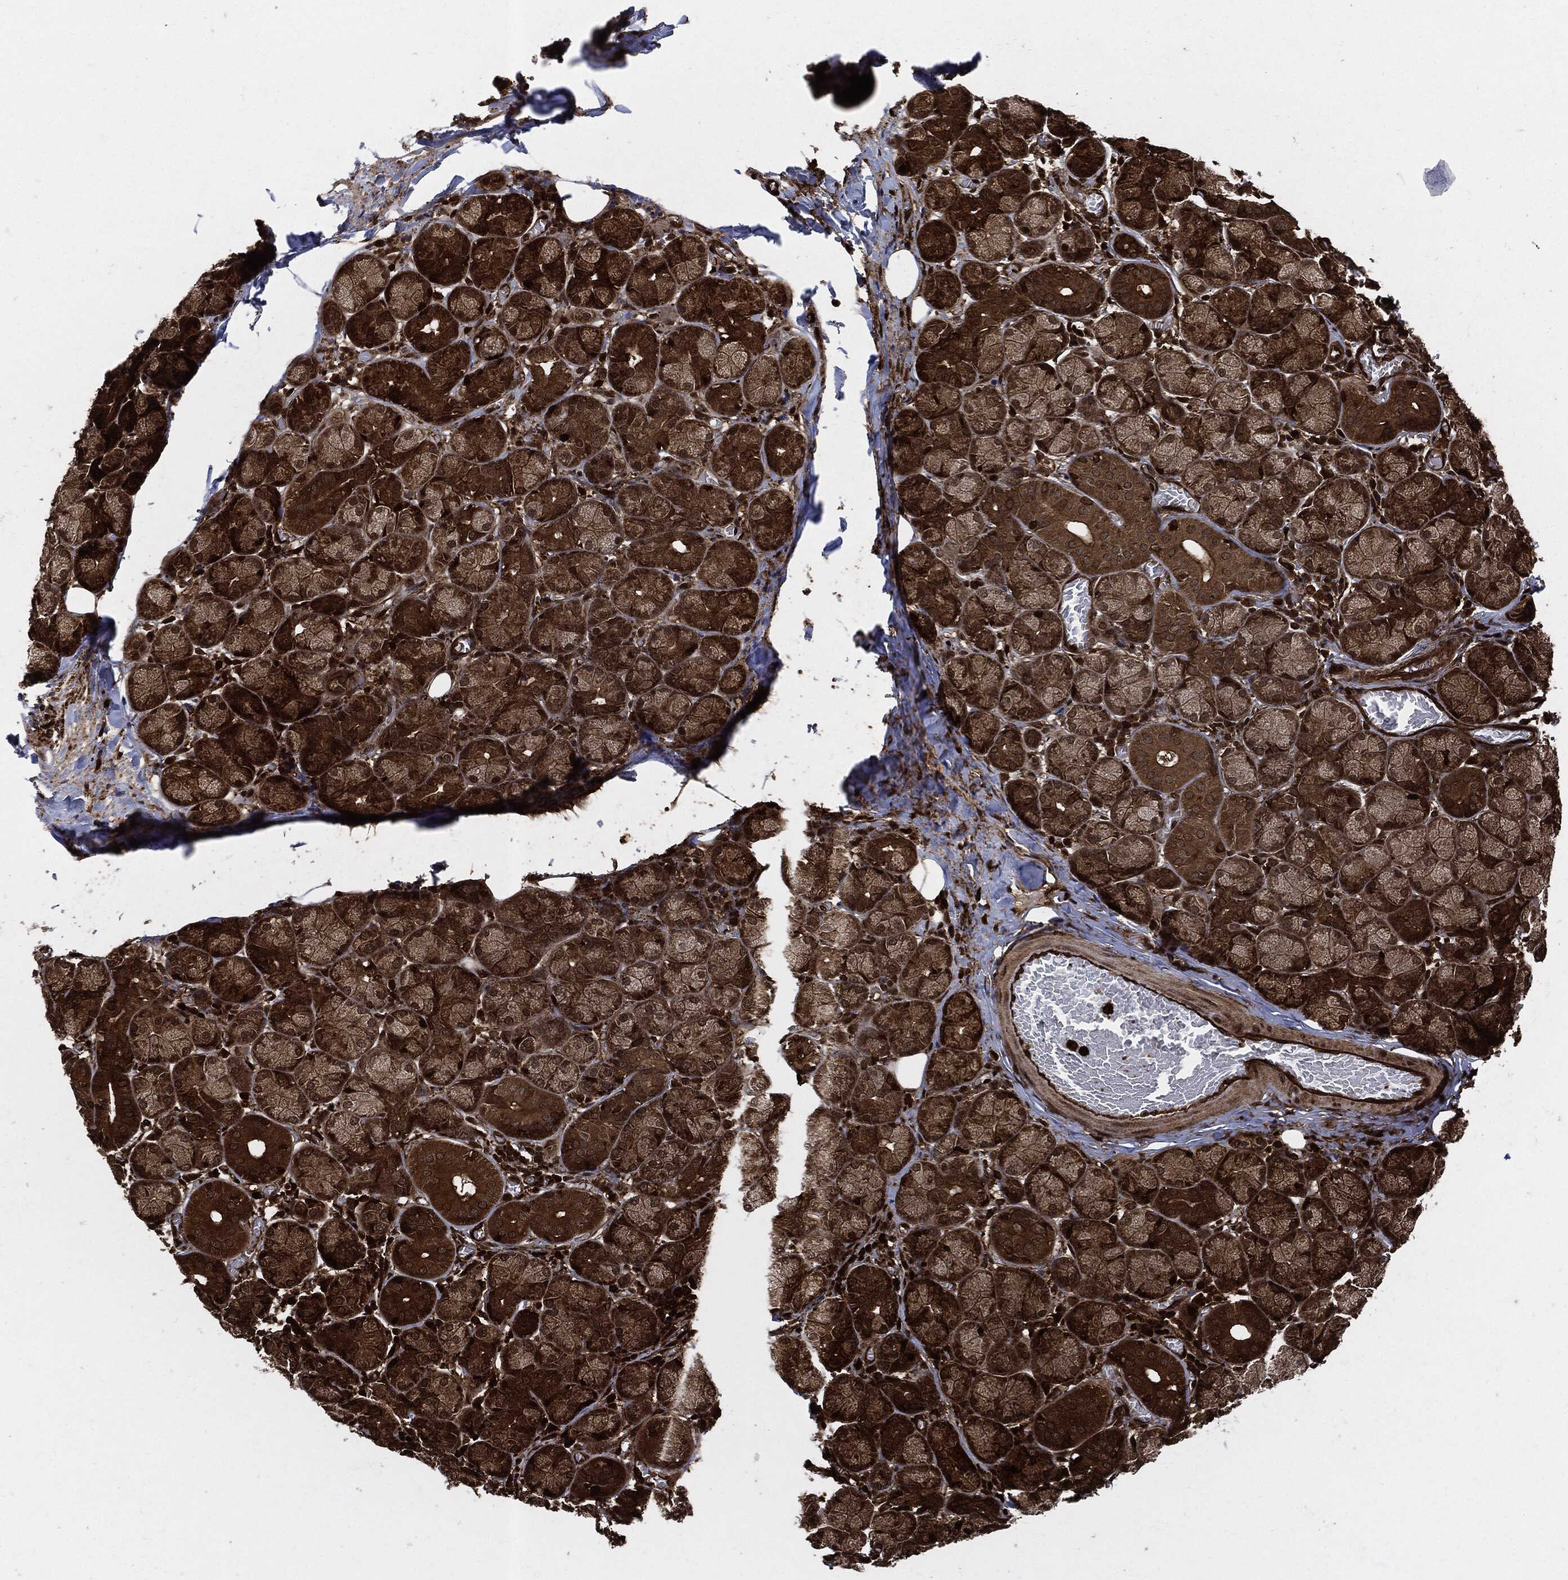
{"staining": {"intensity": "strong", "quantity": ">75%", "location": "cytoplasmic/membranous"}, "tissue": "salivary gland", "cell_type": "Glandular cells", "image_type": "normal", "snomed": [{"axis": "morphology", "description": "Normal tissue, NOS"}, {"axis": "topography", "description": "Salivary gland"}, {"axis": "topography", "description": "Peripheral nerve tissue"}], "caption": "Protein staining reveals strong cytoplasmic/membranous expression in about >75% of glandular cells in benign salivary gland. Using DAB (brown) and hematoxylin (blue) stains, captured at high magnification using brightfield microscopy.", "gene": "YWHAB", "patient": {"sex": "female", "age": 24}}